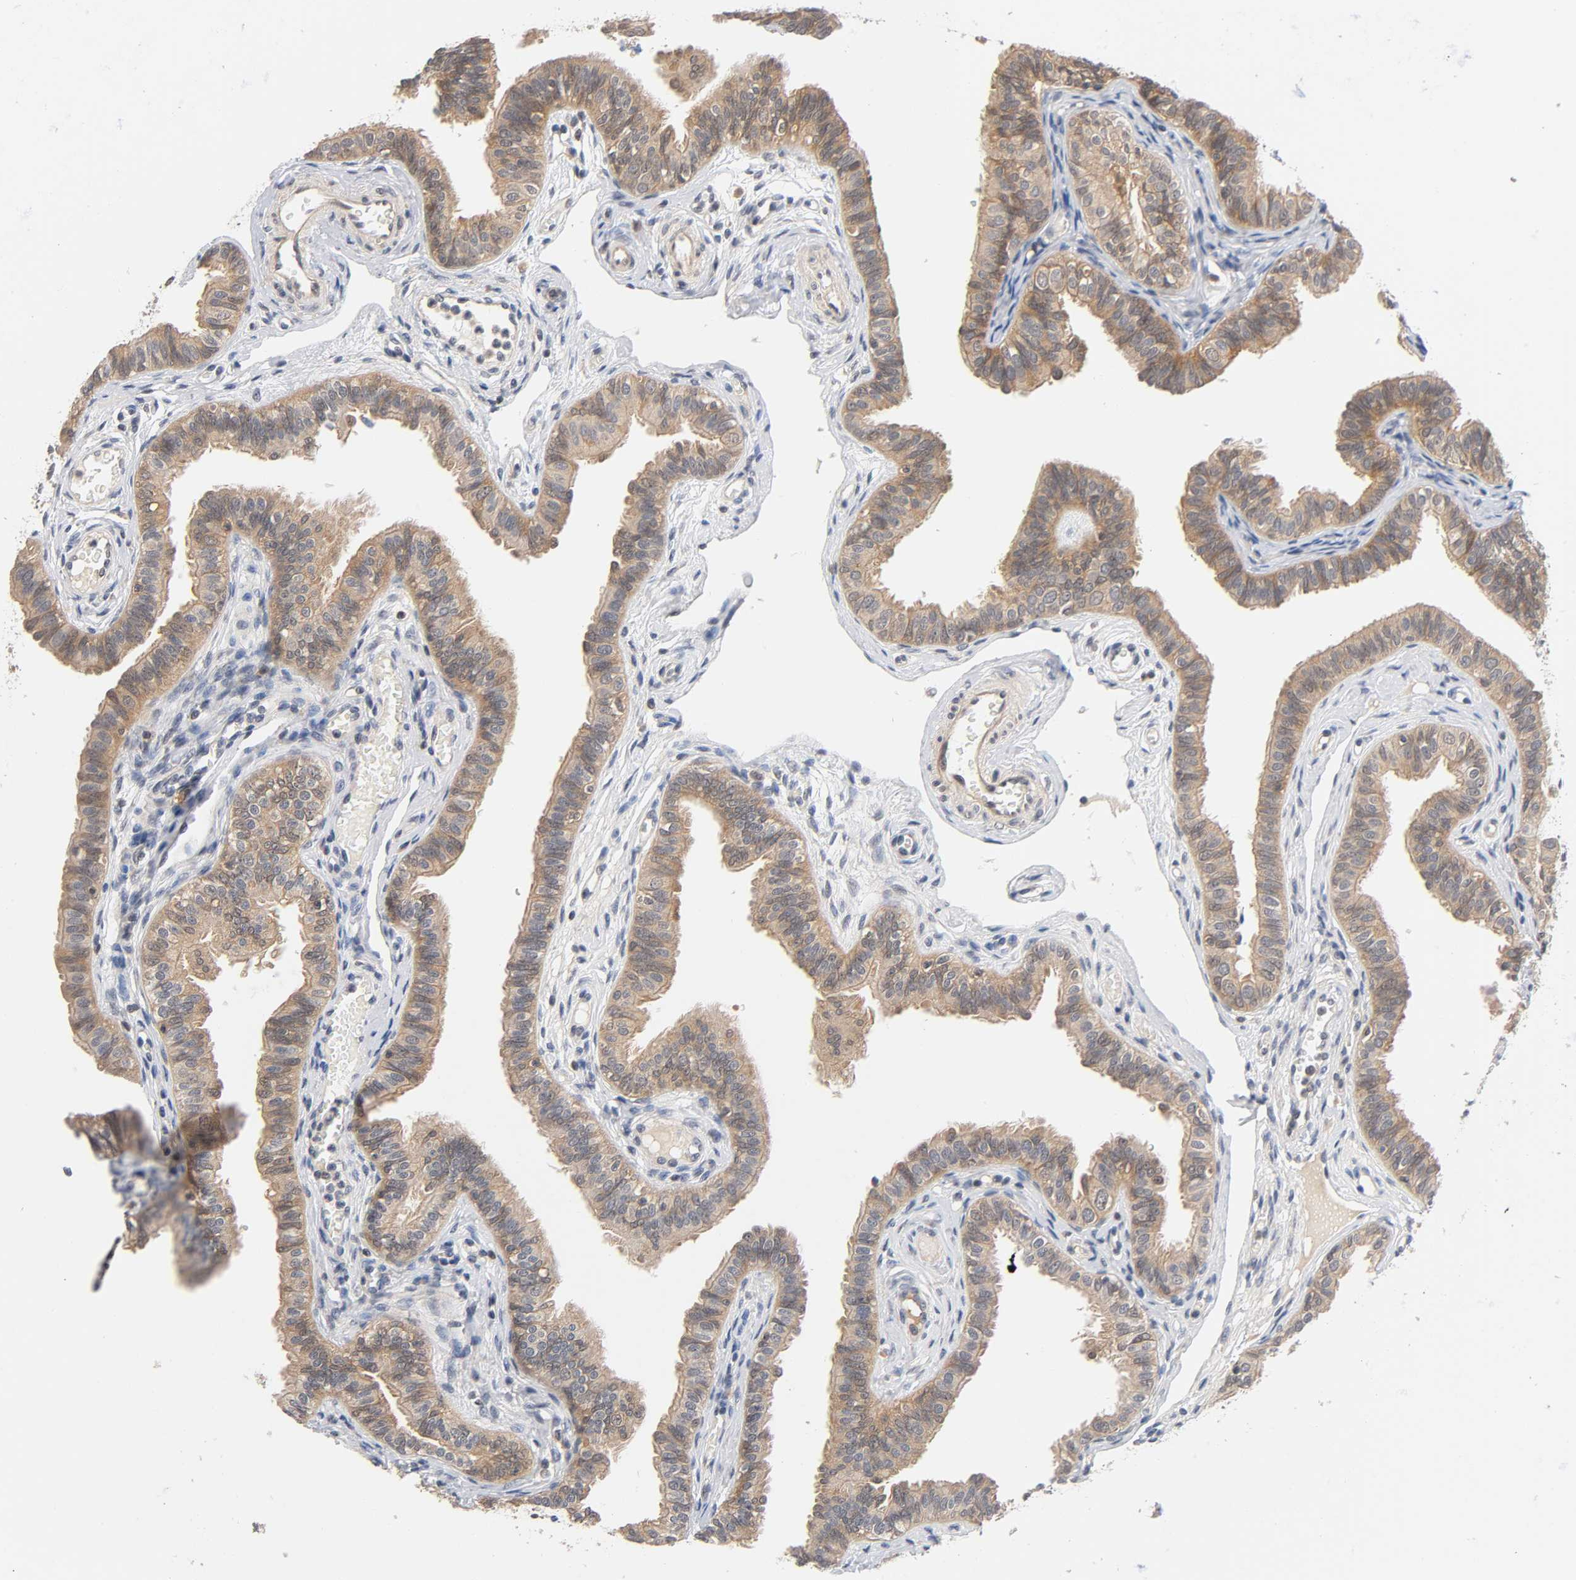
{"staining": {"intensity": "moderate", "quantity": ">75%", "location": "cytoplasmic/membranous"}, "tissue": "fallopian tube", "cell_type": "Glandular cells", "image_type": "normal", "snomed": [{"axis": "morphology", "description": "Normal tissue, NOS"}, {"axis": "morphology", "description": "Dermoid, NOS"}, {"axis": "topography", "description": "Fallopian tube"}], "caption": "Protein positivity by immunohistochemistry exhibits moderate cytoplasmic/membranous positivity in approximately >75% of glandular cells in unremarkable fallopian tube.", "gene": "PRKAB1", "patient": {"sex": "female", "age": 33}}